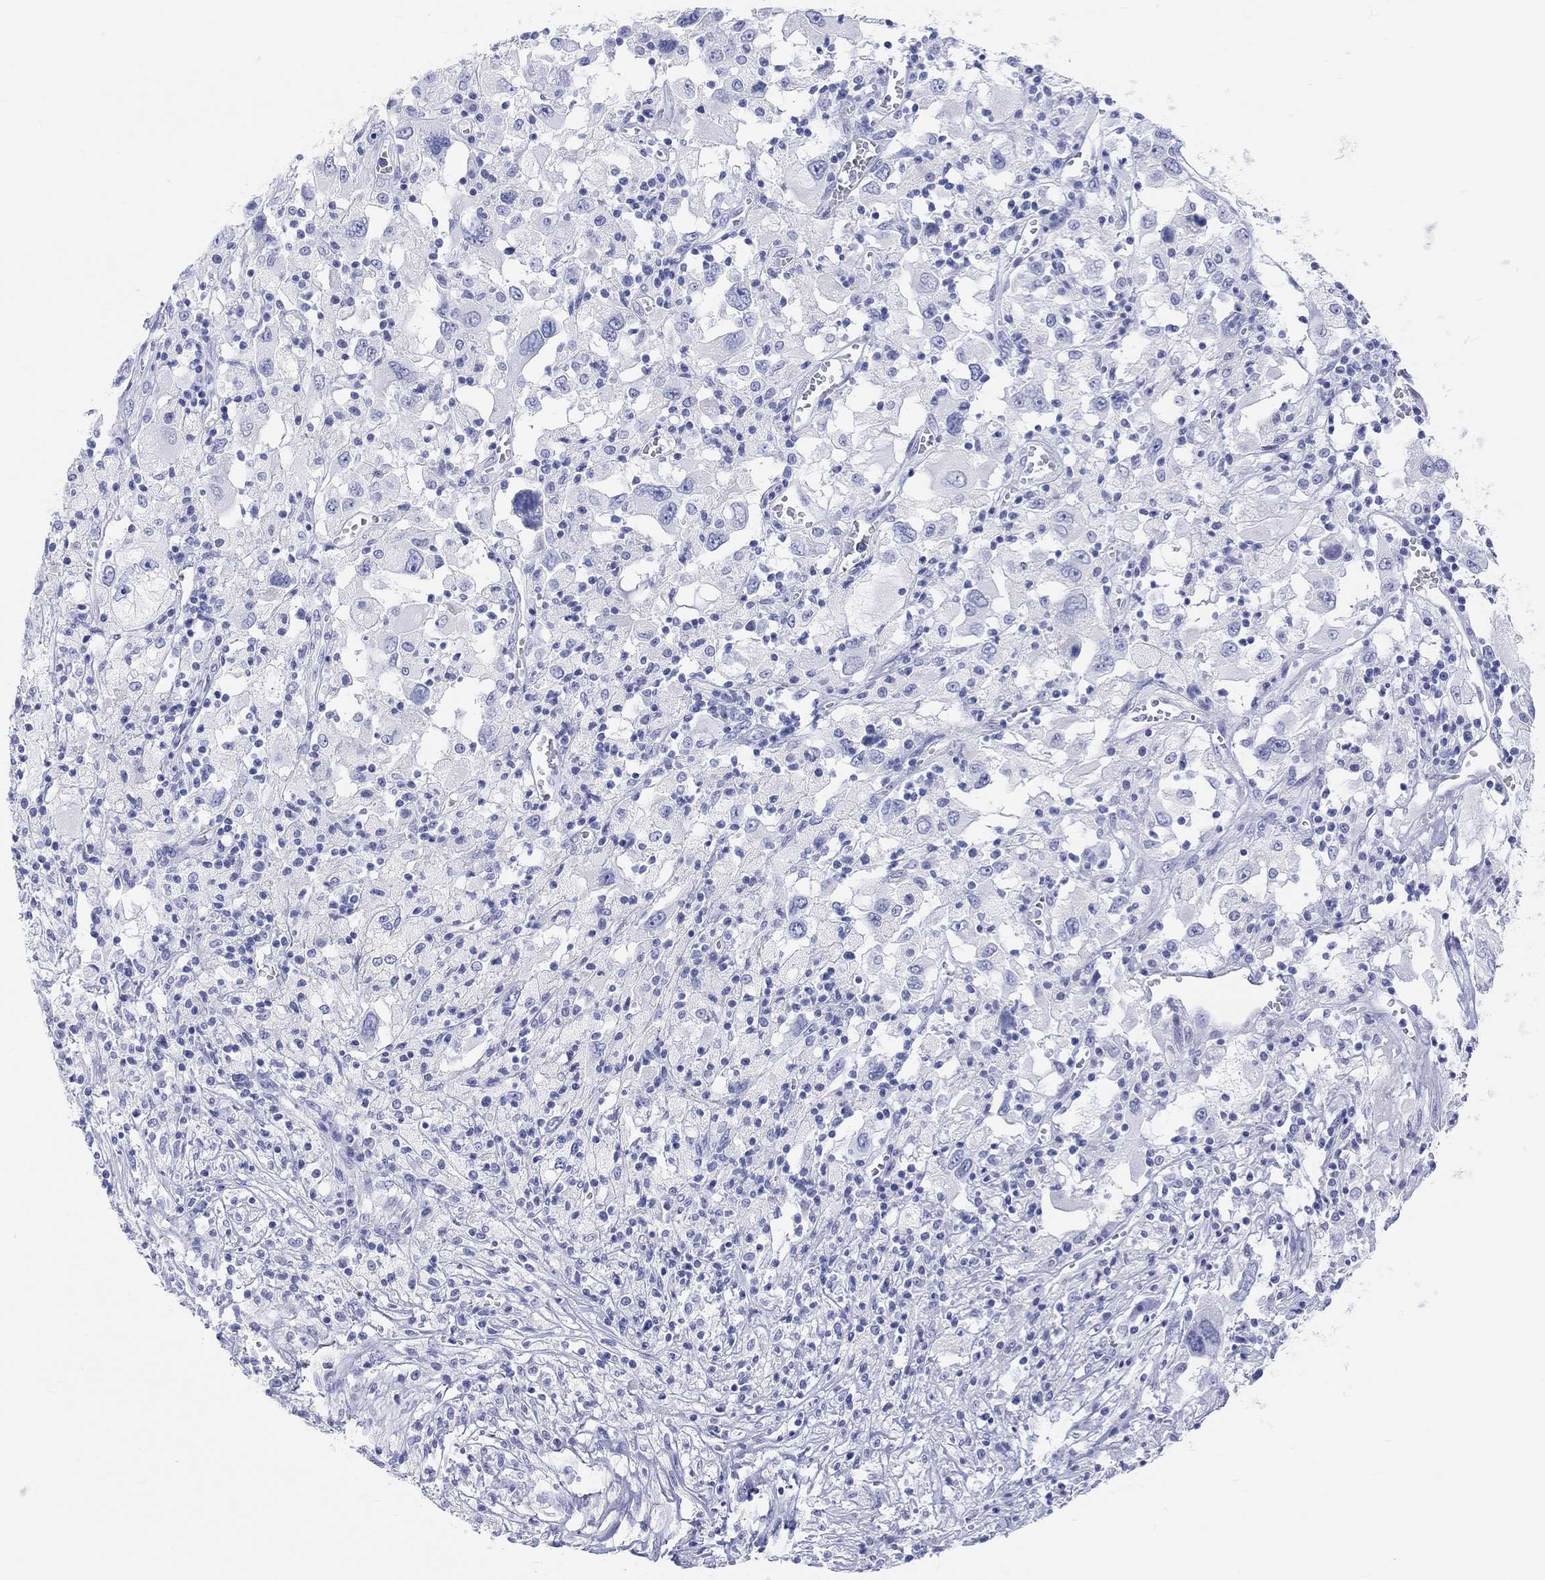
{"staining": {"intensity": "negative", "quantity": "none", "location": "none"}, "tissue": "melanoma", "cell_type": "Tumor cells", "image_type": "cancer", "snomed": [{"axis": "morphology", "description": "Malignant melanoma, Metastatic site"}, {"axis": "topography", "description": "Soft tissue"}], "caption": "IHC of malignant melanoma (metastatic site) exhibits no expression in tumor cells.", "gene": "XIRP2", "patient": {"sex": "male", "age": 50}}